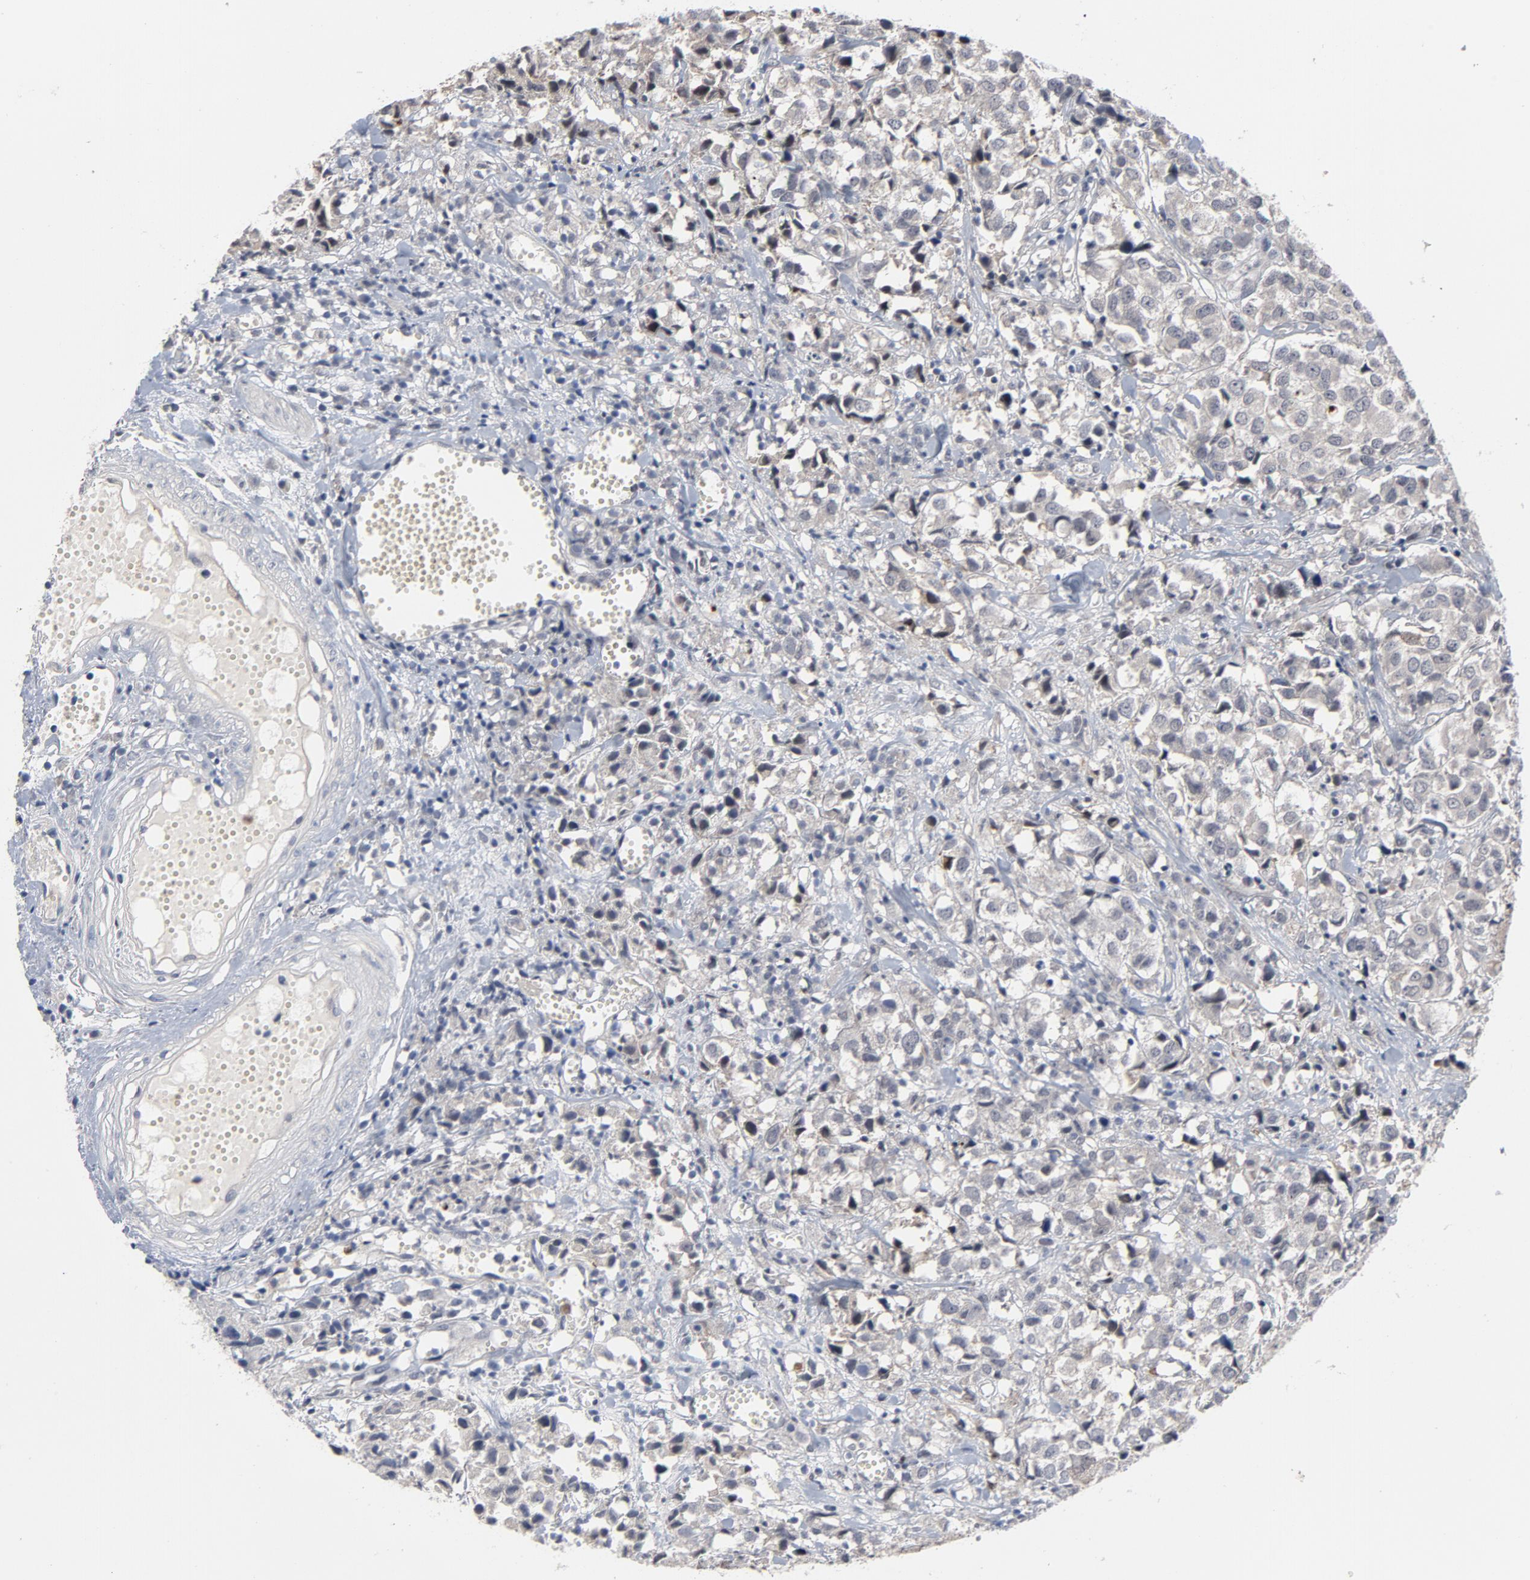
{"staining": {"intensity": "negative", "quantity": "none", "location": "none"}, "tissue": "urothelial cancer", "cell_type": "Tumor cells", "image_type": "cancer", "snomed": [{"axis": "morphology", "description": "Urothelial carcinoma, High grade"}, {"axis": "topography", "description": "Urinary bladder"}], "caption": "An immunohistochemistry micrograph of urothelial cancer is shown. There is no staining in tumor cells of urothelial cancer. Nuclei are stained in blue.", "gene": "RTL5", "patient": {"sex": "female", "age": 75}}